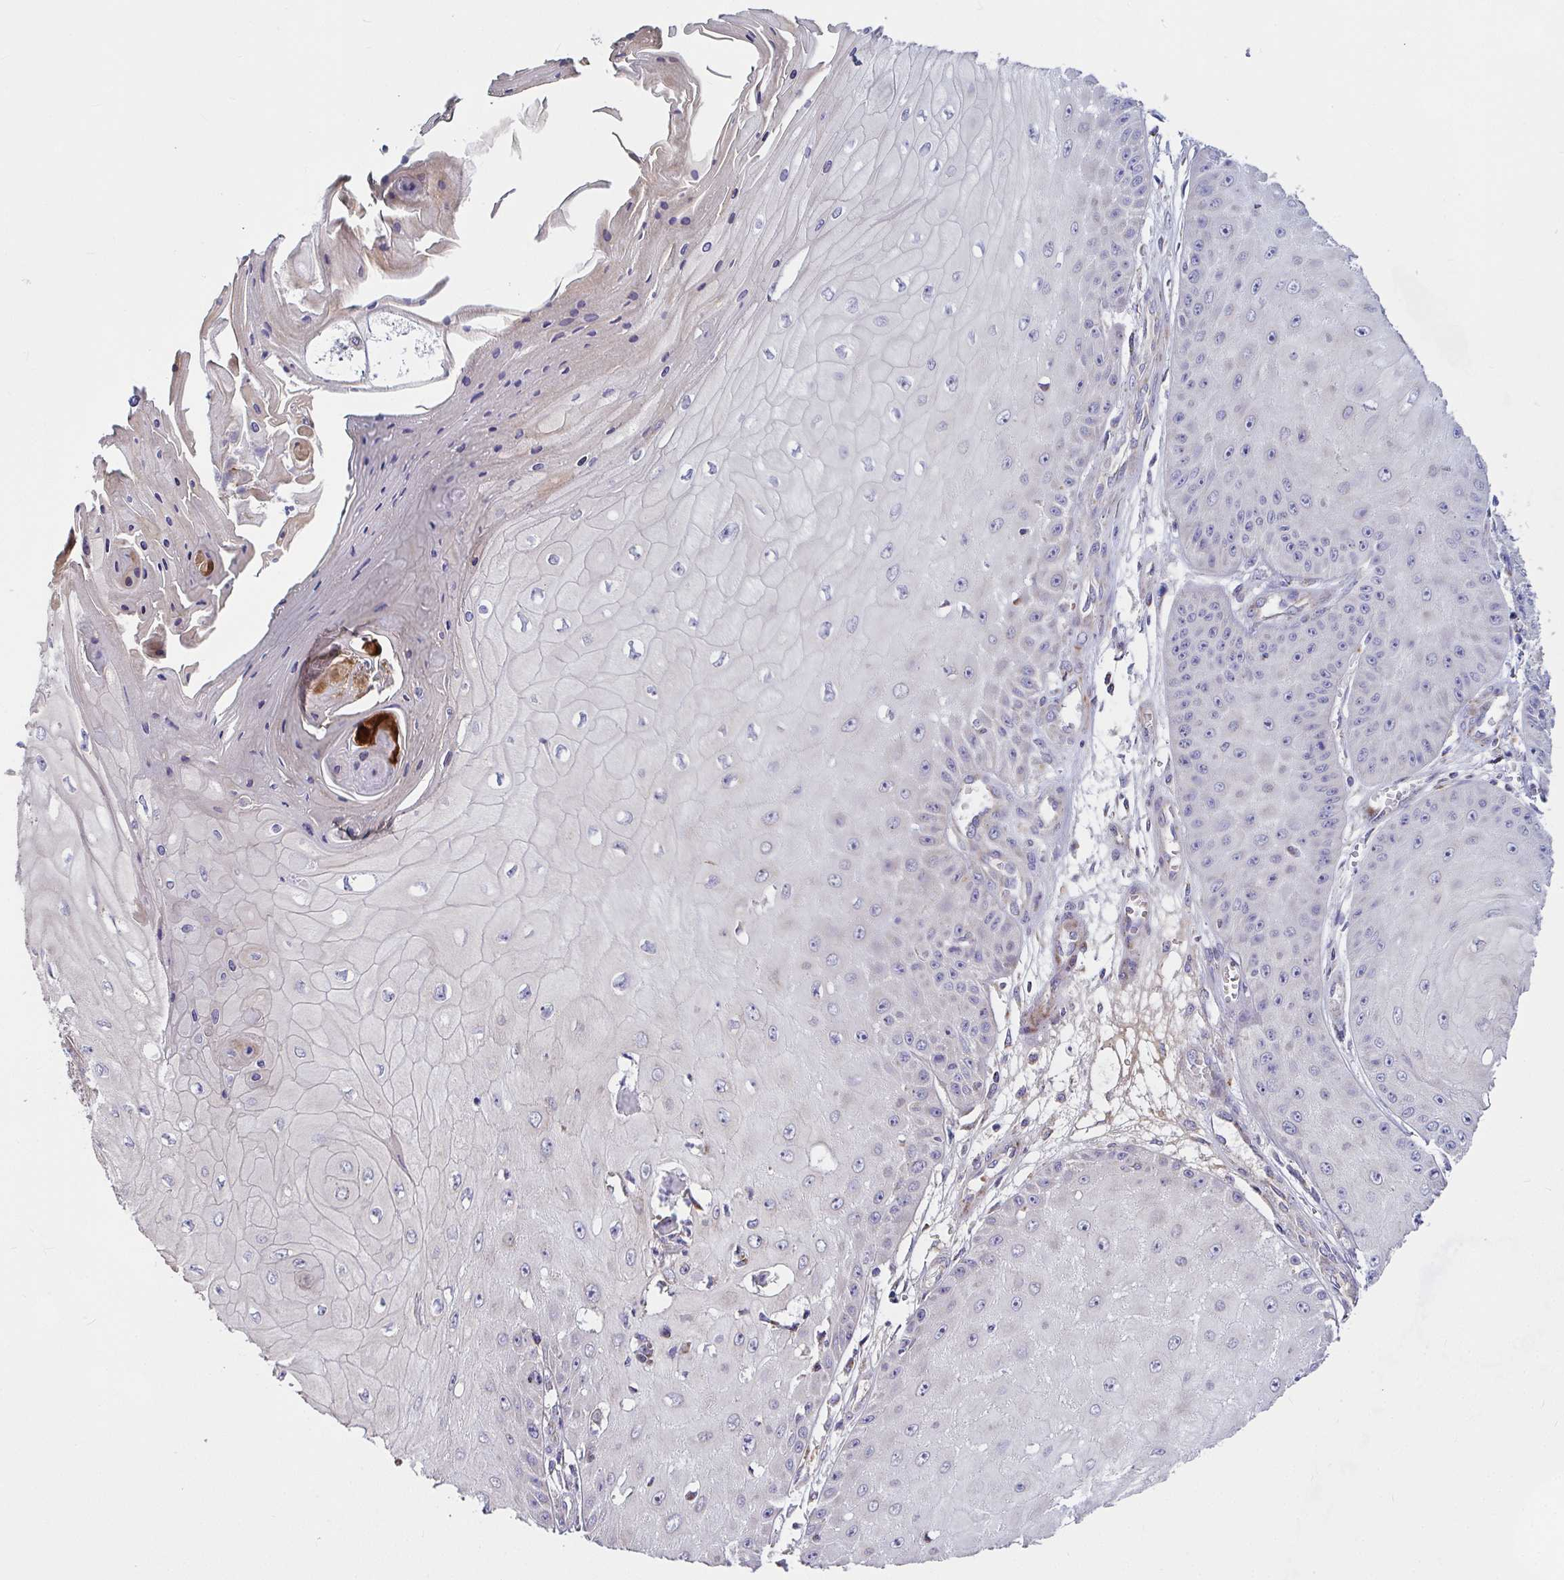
{"staining": {"intensity": "negative", "quantity": "none", "location": "none"}, "tissue": "skin cancer", "cell_type": "Tumor cells", "image_type": "cancer", "snomed": [{"axis": "morphology", "description": "Squamous cell carcinoma, NOS"}, {"axis": "topography", "description": "Skin"}], "caption": "Immunohistochemistry micrograph of skin cancer (squamous cell carcinoma) stained for a protein (brown), which displays no staining in tumor cells.", "gene": "CEP63", "patient": {"sex": "male", "age": 70}}